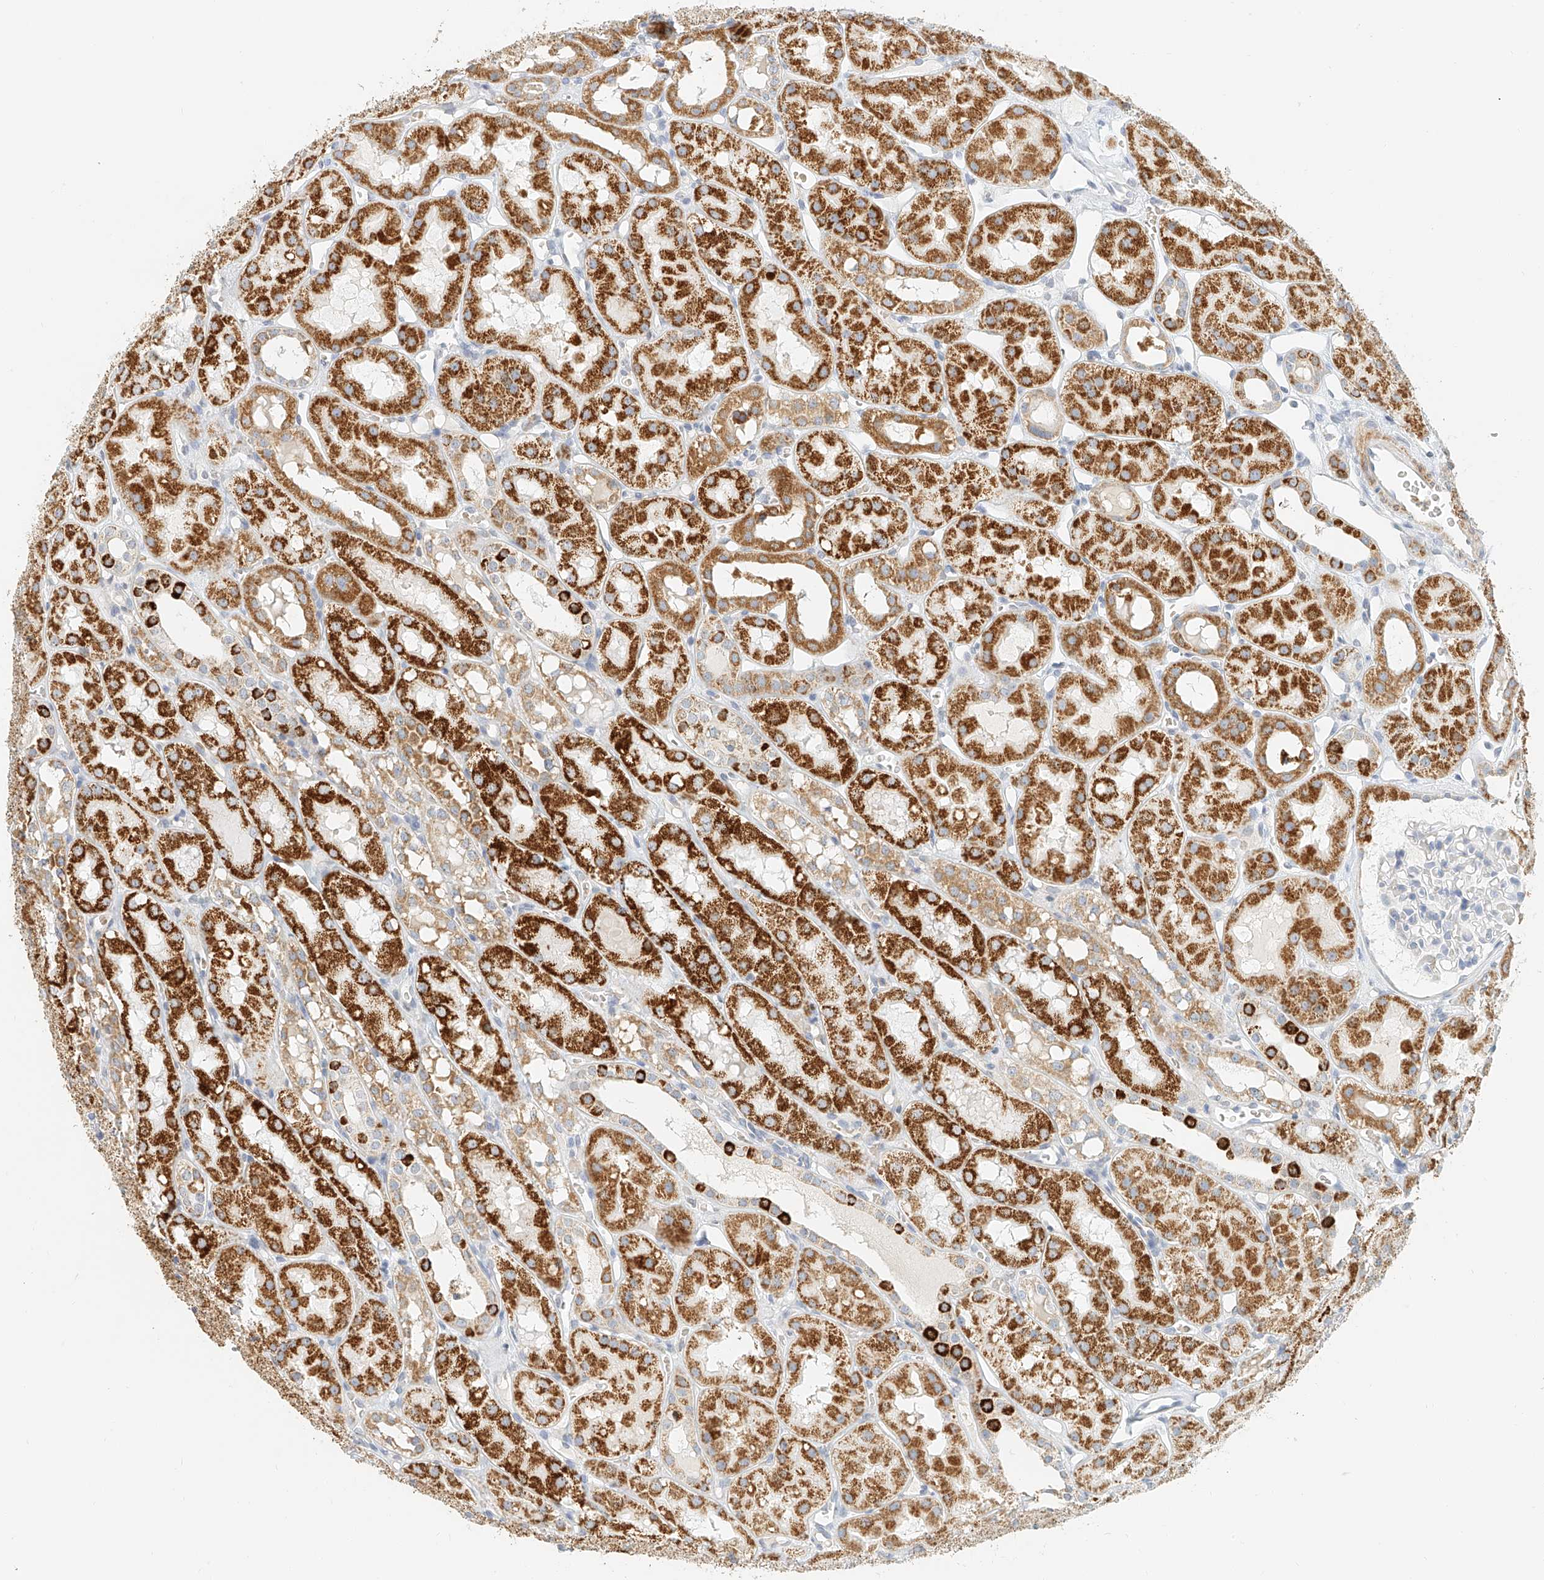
{"staining": {"intensity": "negative", "quantity": "none", "location": "none"}, "tissue": "kidney", "cell_type": "Cells in glomeruli", "image_type": "normal", "snomed": [{"axis": "morphology", "description": "Normal tissue, NOS"}, {"axis": "topography", "description": "Kidney"}], "caption": "Immunohistochemical staining of benign human kidney demonstrates no significant positivity in cells in glomeruli.", "gene": "CXorf58", "patient": {"sex": "male", "age": 16}}